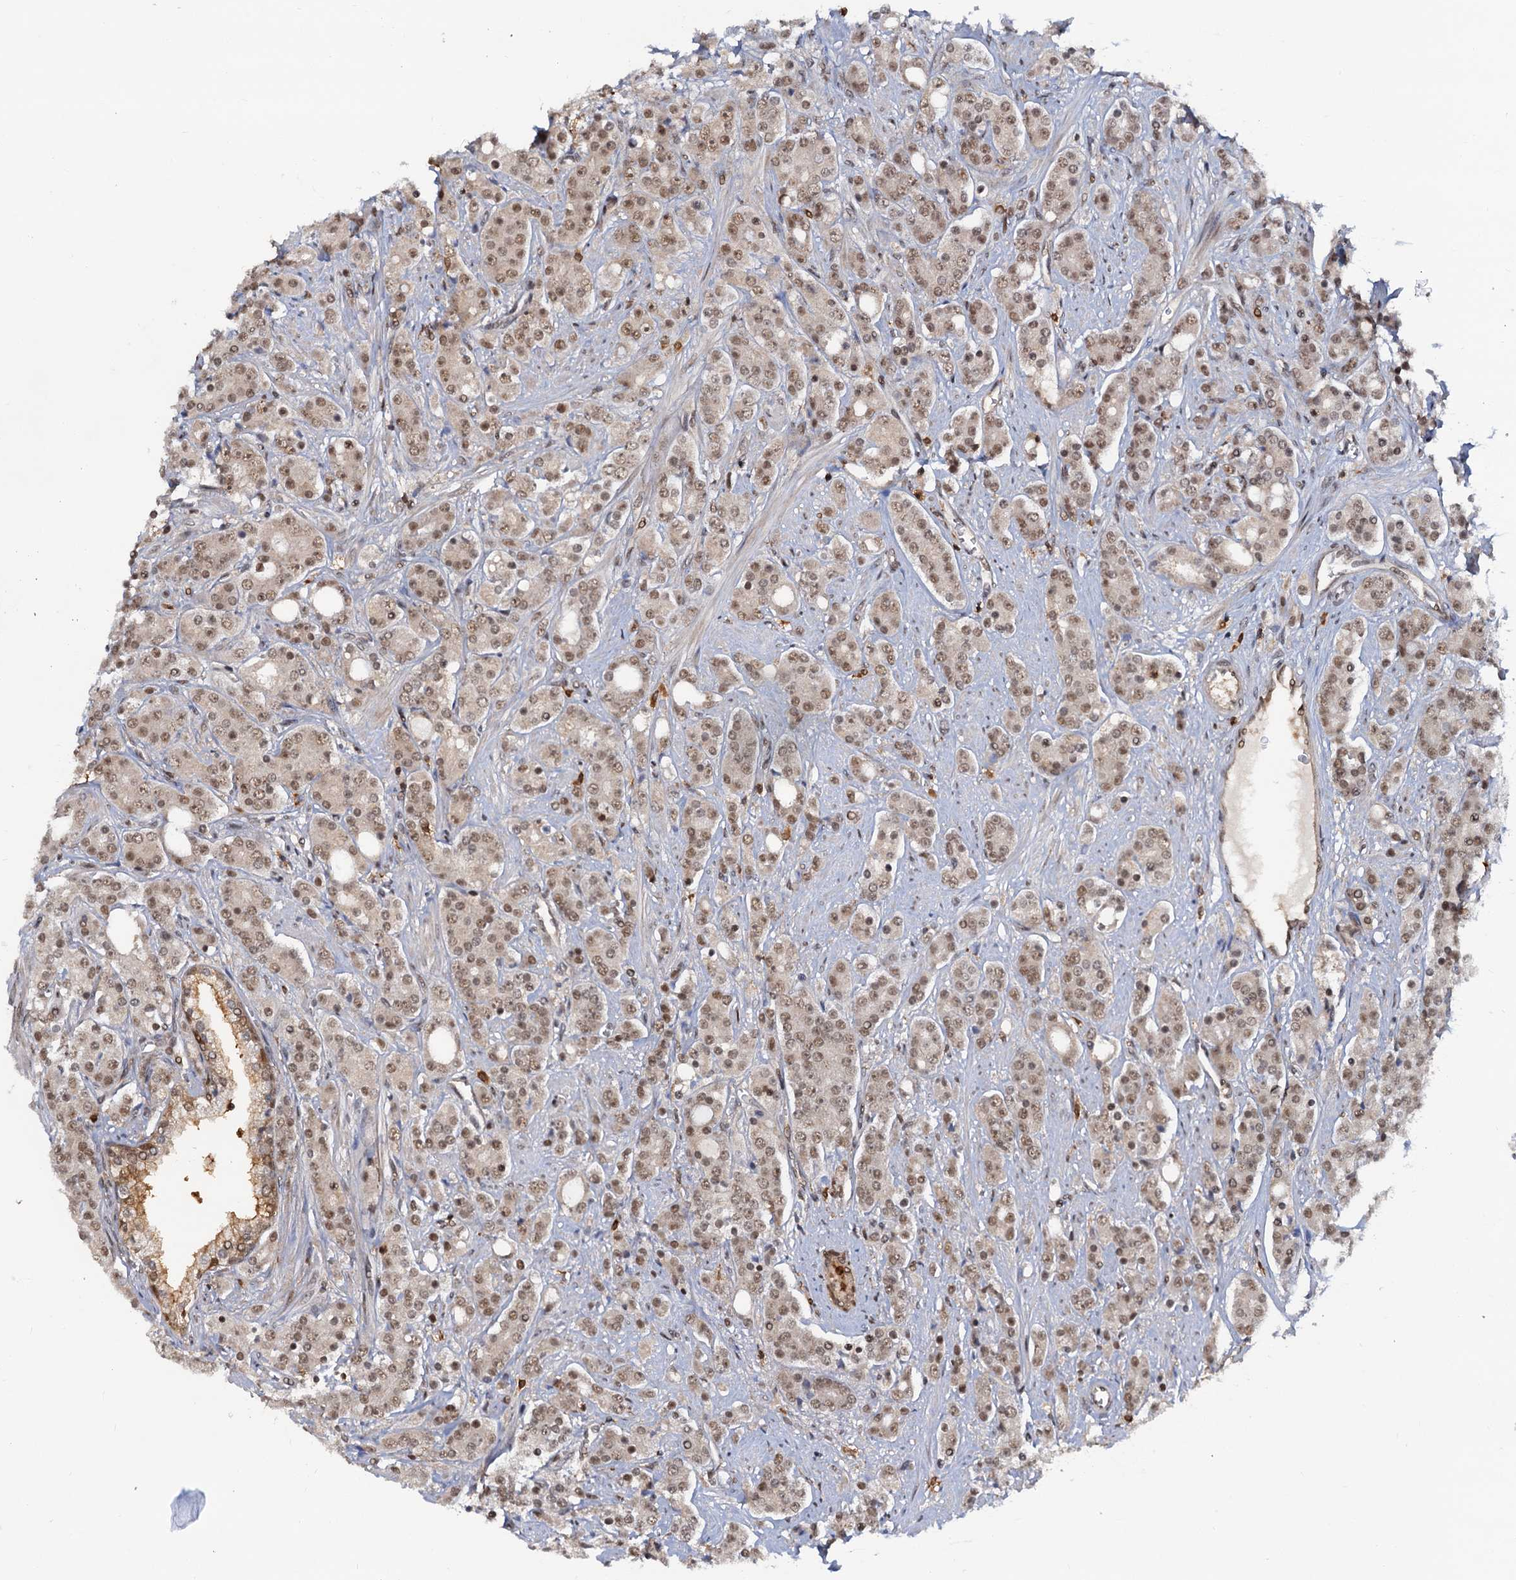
{"staining": {"intensity": "moderate", "quantity": ">75%", "location": "nuclear"}, "tissue": "prostate cancer", "cell_type": "Tumor cells", "image_type": "cancer", "snomed": [{"axis": "morphology", "description": "Adenocarcinoma, High grade"}, {"axis": "topography", "description": "Prostate"}], "caption": "Immunohistochemistry (DAB) staining of human prostate cancer (adenocarcinoma (high-grade)) reveals moderate nuclear protein staining in about >75% of tumor cells.", "gene": "ZNF609", "patient": {"sex": "male", "age": 62}}